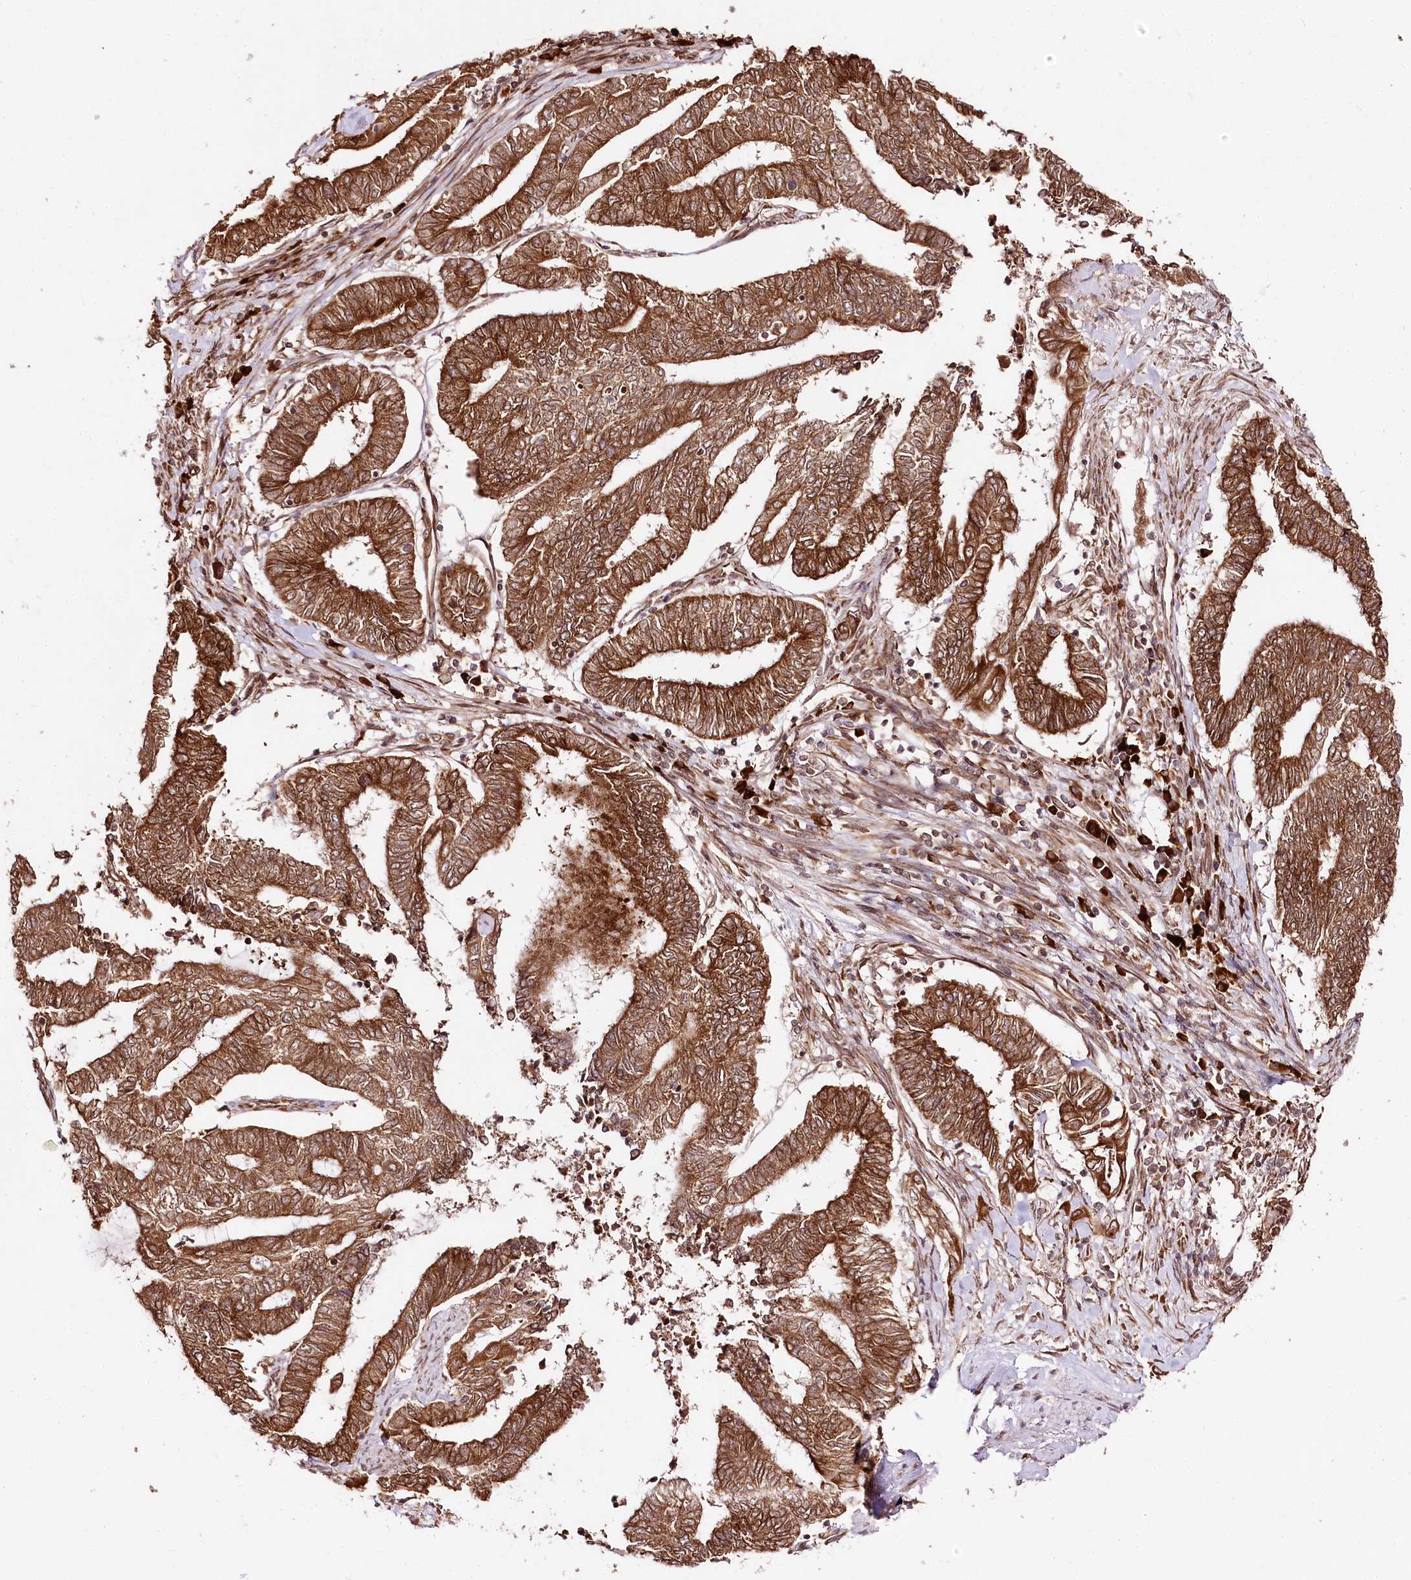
{"staining": {"intensity": "strong", "quantity": ">75%", "location": "cytoplasmic/membranous"}, "tissue": "endometrial cancer", "cell_type": "Tumor cells", "image_type": "cancer", "snomed": [{"axis": "morphology", "description": "Adenocarcinoma, NOS"}, {"axis": "topography", "description": "Uterus"}, {"axis": "topography", "description": "Endometrium"}], "caption": "A photomicrograph showing strong cytoplasmic/membranous staining in about >75% of tumor cells in endometrial cancer (adenocarcinoma), as visualized by brown immunohistochemical staining.", "gene": "ENSG00000144785", "patient": {"sex": "female", "age": 70}}